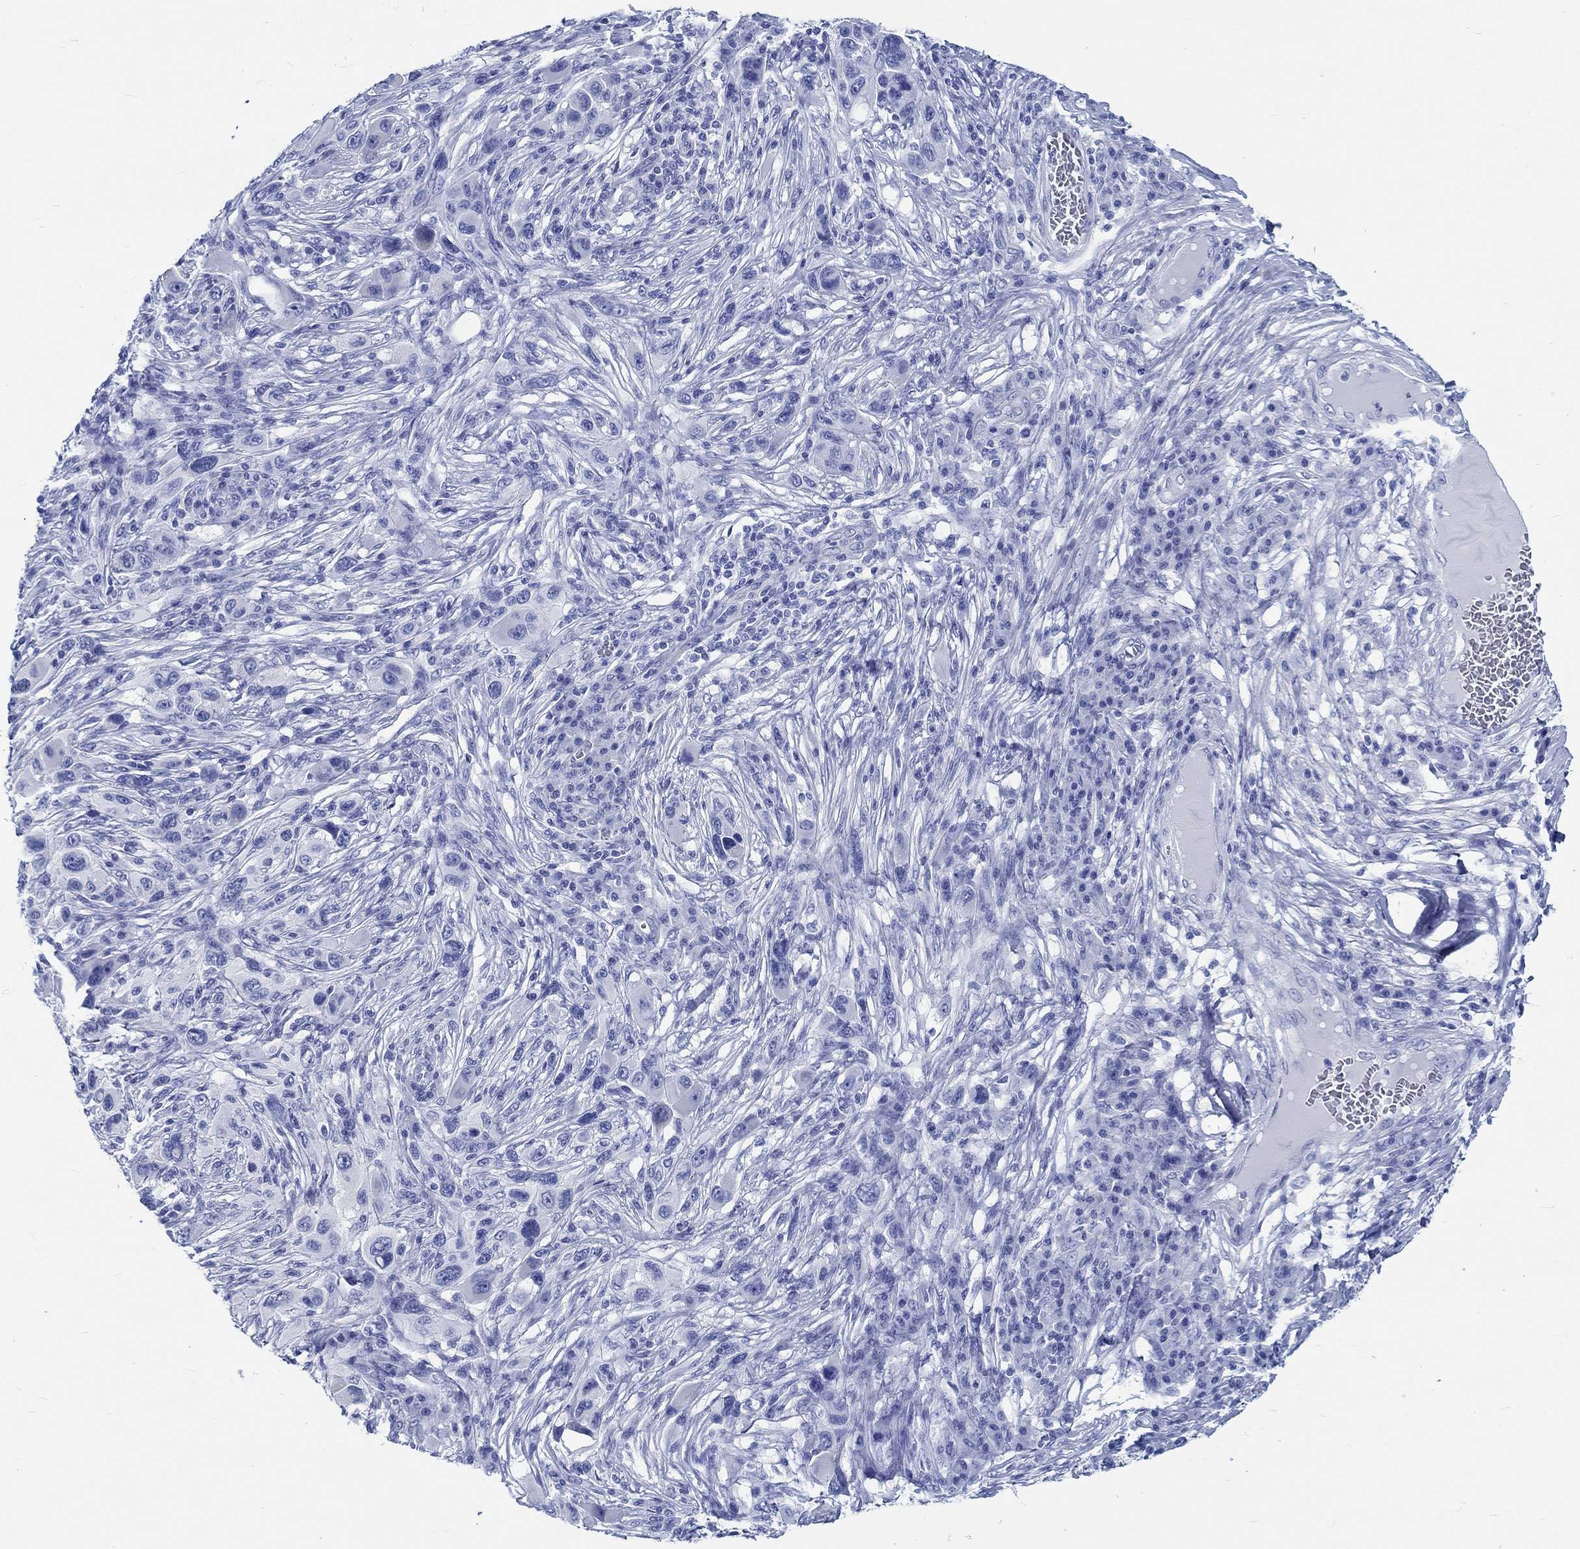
{"staining": {"intensity": "negative", "quantity": "none", "location": "none"}, "tissue": "melanoma", "cell_type": "Tumor cells", "image_type": "cancer", "snomed": [{"axis": "morphology", "description": "Malignant melanoma, NOS"}, {"axis": "topography", "description": "Skin"}], "caption": "This is an immunohistochemistry (IHC) image of melanoma. There is no staining in tumor cells.", "gene": "RD3L", "patient": {"sex": "male", "age": 53}}